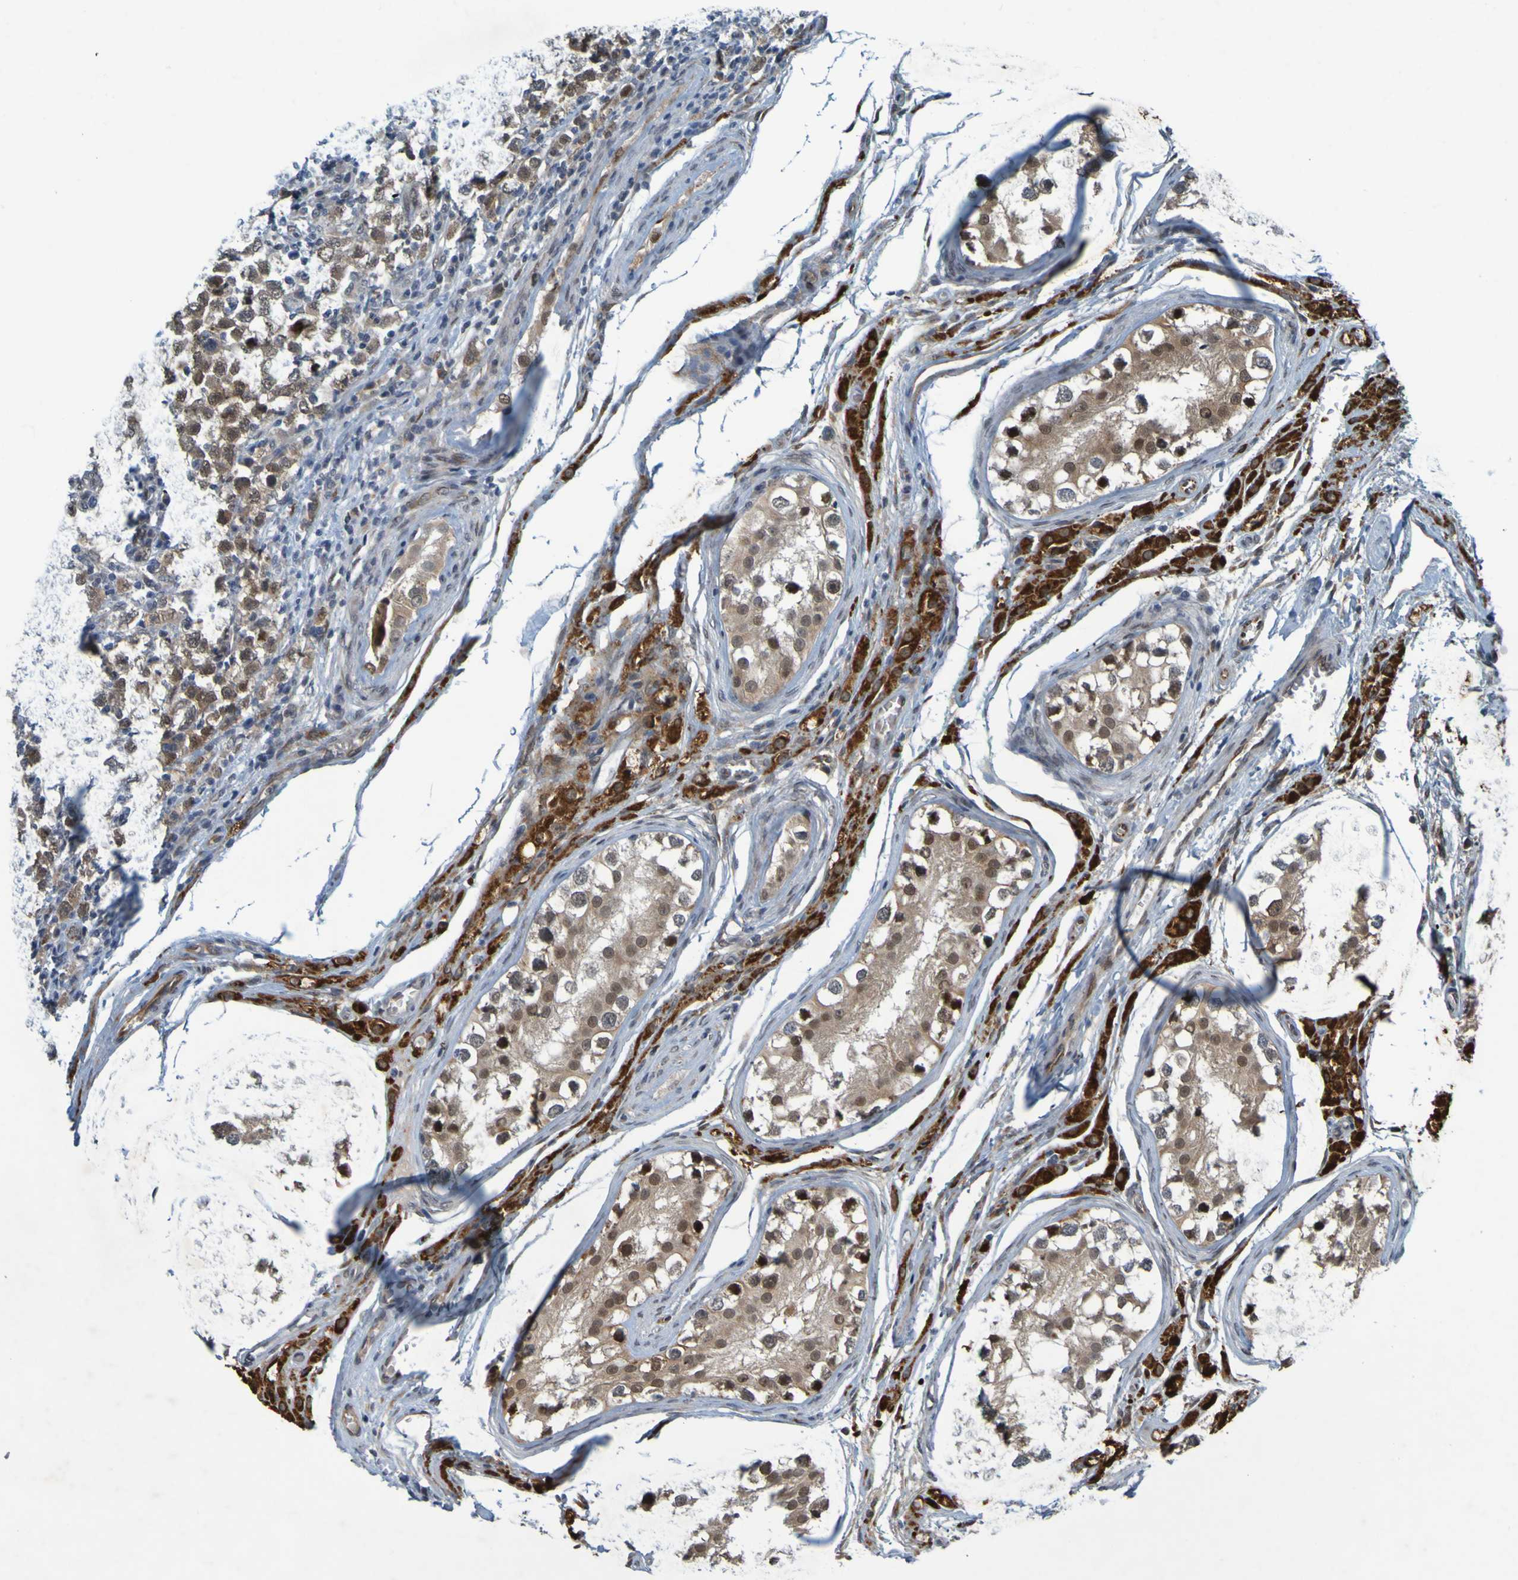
{"staining": {"intensity": "moderate", "quantity": ">75%", "location": "cytoplasmic/membranous,nuclear"}, "tissue": "testis cancer", "cell_type": "Tumor cells", "image_type": "cancer", "snomed": [{"axis": "morphology", "description": "Seminoma, NOS"}, {"axis": "topography", "description": "Testis"}], "caption": "Testis cancer stained with a brown dye exhibits moderate cytoplasmic/membranous and nuclear positive expression in about >75% of tumor cells.", "gene": "MCPH1", "patient": {"sex": "male", "age": 33}}